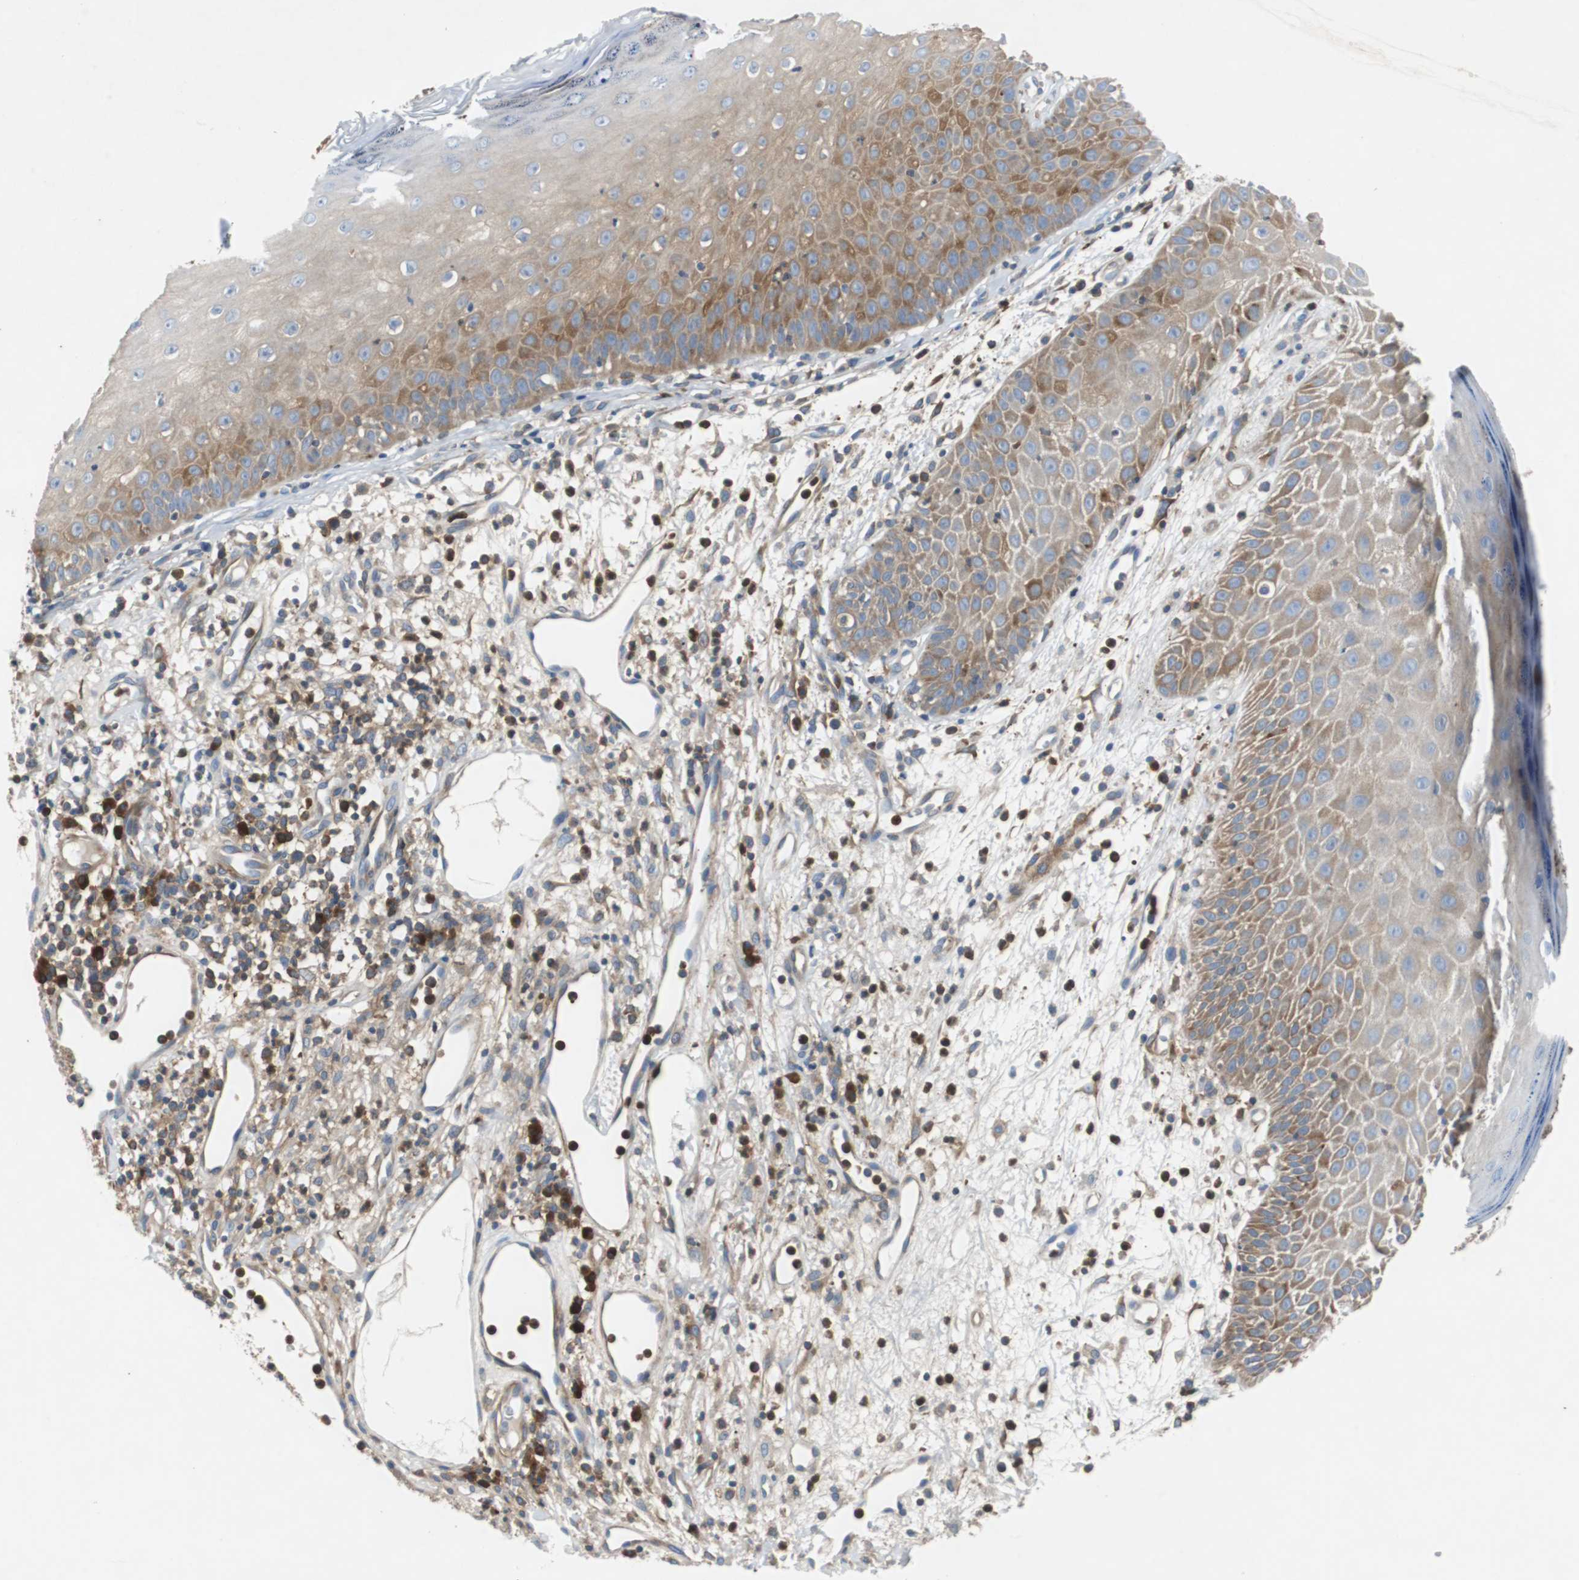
{"staining": {"intensity": "moderate", "quantity": "25%-75%", "location": "cytoplasmic/membranous"}, "tissue": "skin cancer", "cell_type": "Tumor cells", "image_type": "cancer", "snomed": [{"axis": "morphology", "description": "Squamous cell carcinoma, NOS"}, {"axis": "topography", "description": "Skin"}], "caption": "Tumor cells demonstrate medium levels of moderate cytoplasmic/membranous staining in about 25%-75% of cells in skin cancer (squamous cell carcinoma). Nuclei are stained in blue.", "gene": "GYS1", "patient": {"sex": "female", "age": 78}}